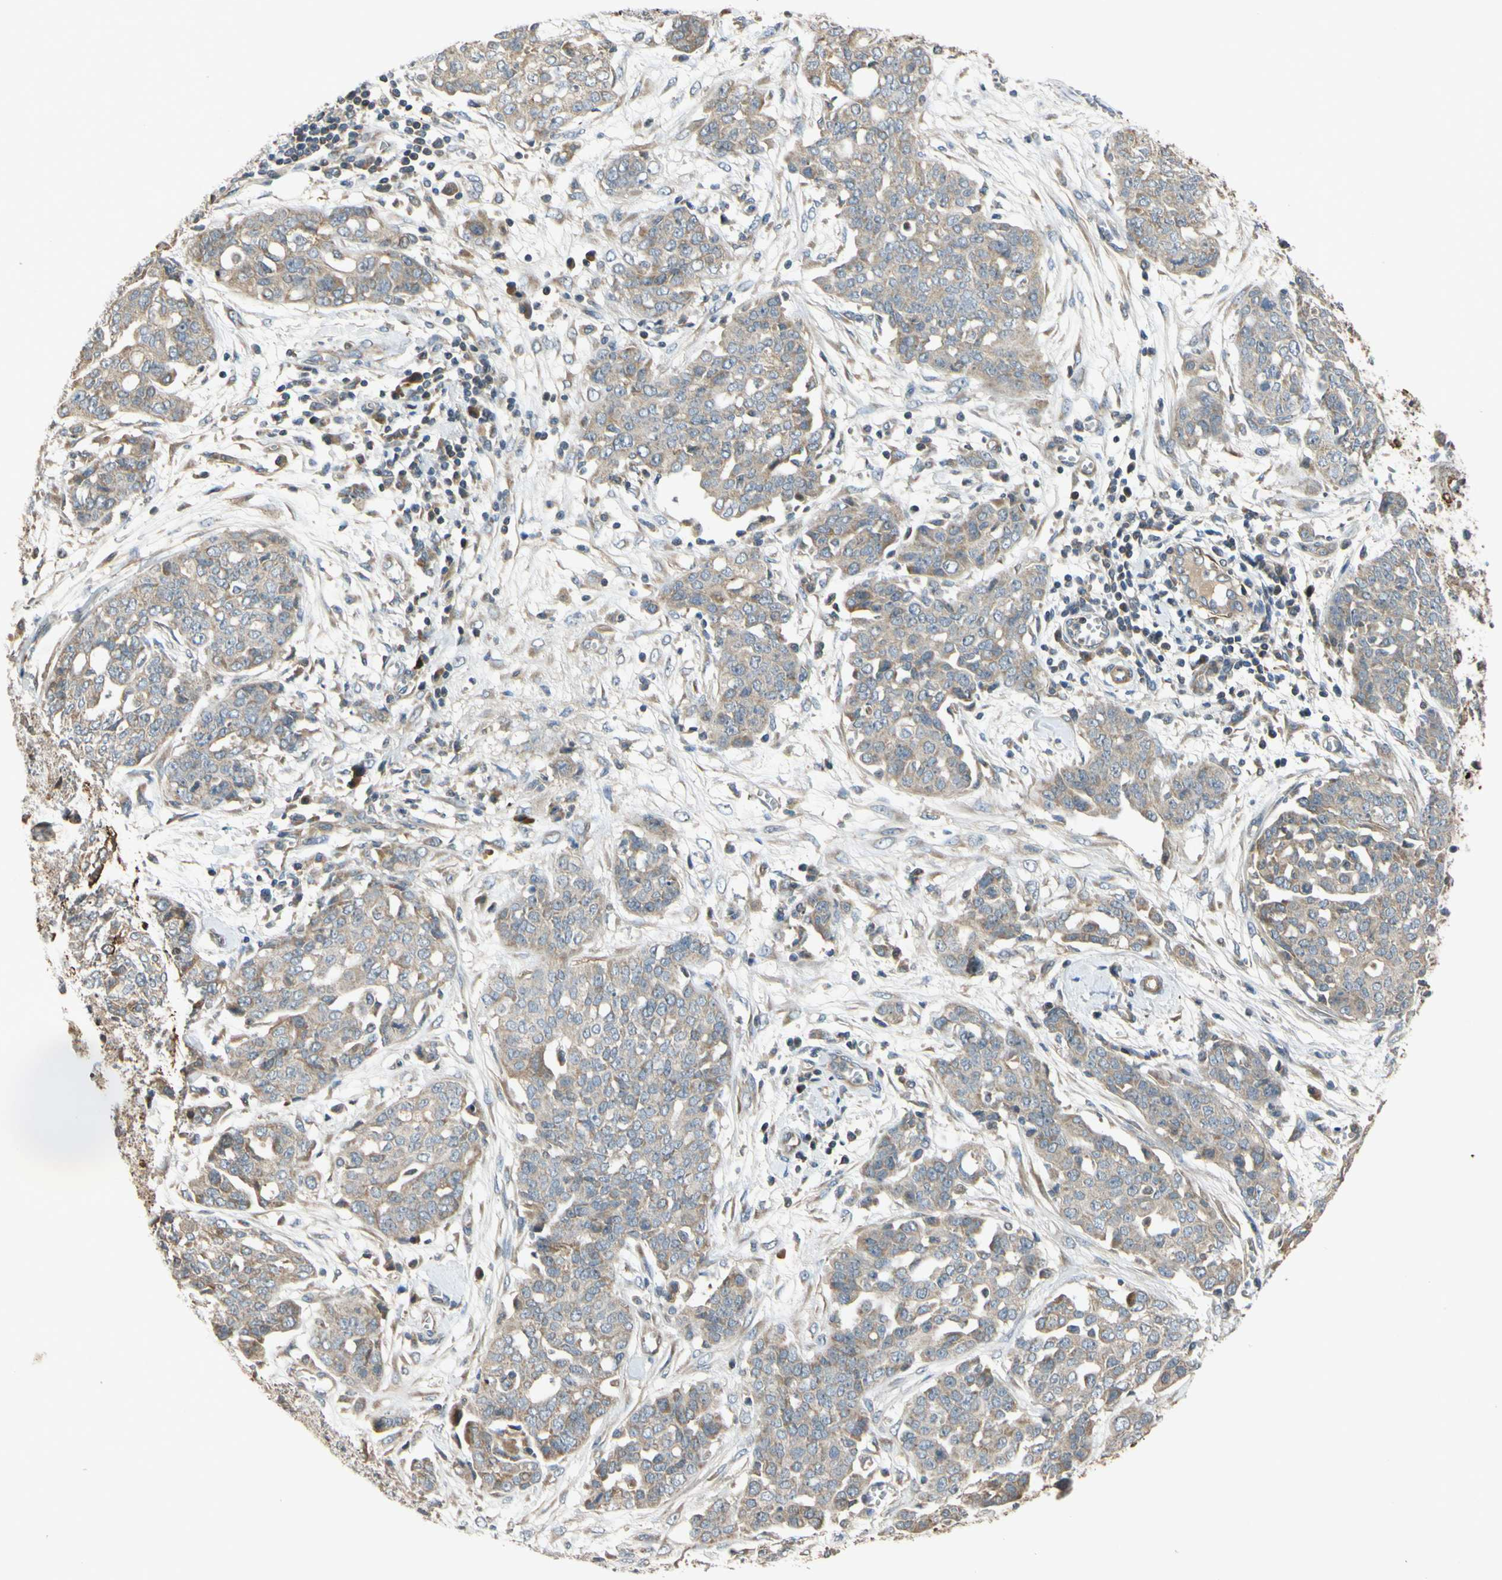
{"staining": {"intensity": "weak", "quantity": ">75%", "location": "cytoplasmic/membranous"}, "tissue": "ovarian cancer", "cell_type": "Tumor cells", "image_type": "cancer", "snomed": [{"axis": "morphology", "description": "Cystadenocarcinoma, serous, NOS"}, {"axis": "topography", "description": "Soft tissue"}, {"axis": "topography", "description": "Ovary"}], "caption": "The histopathology image reveals staining of ovarian cancer, revealing weak cytoplasmic/membranous protein expression (brown color) within tumor cells. The protein is shown in brown color, while the nuclei are stained blue.", "gene": "PARD6A", "patient": {"sex": "female", "age": 57}}